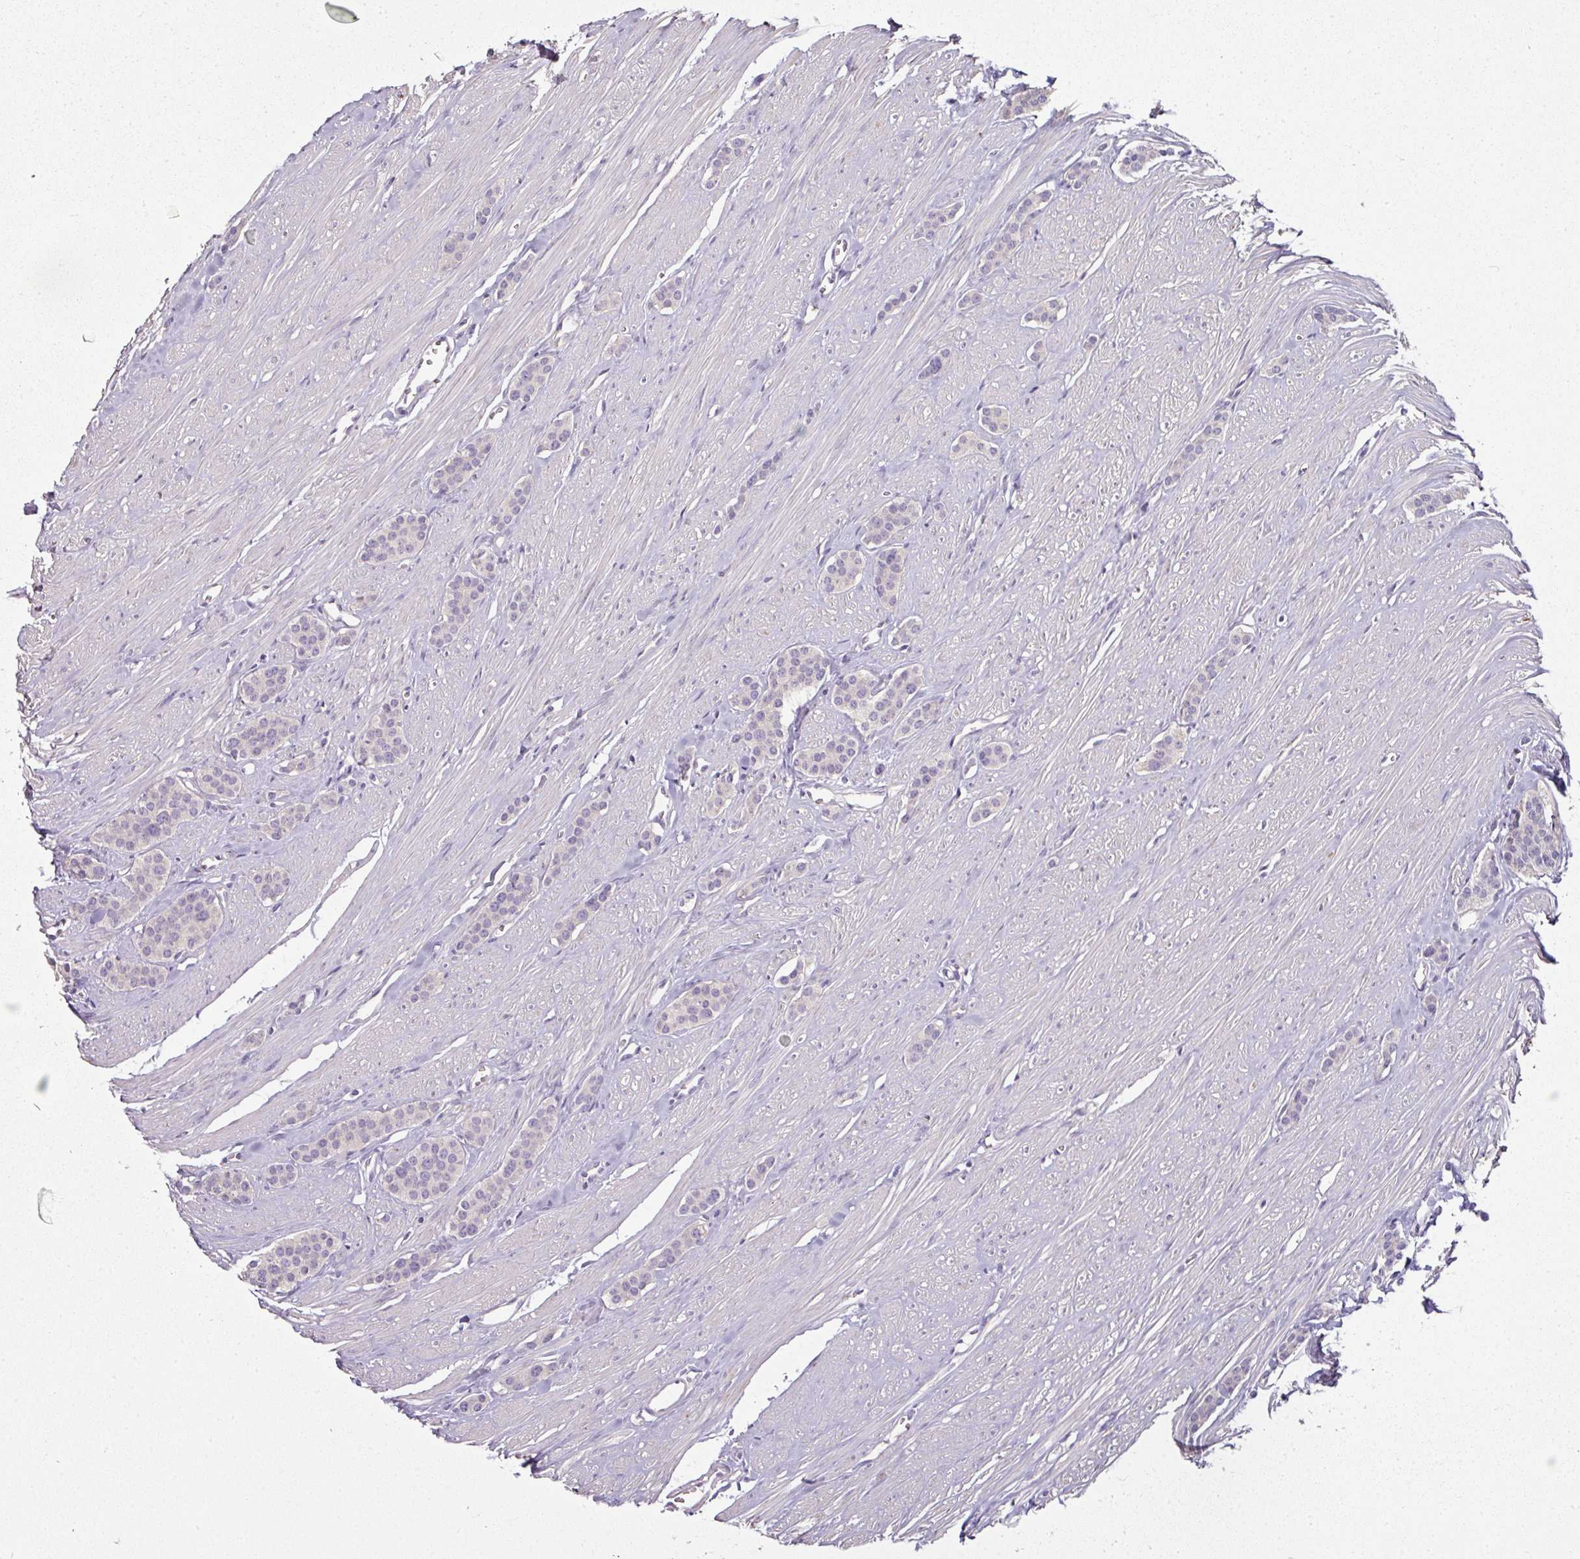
{"staining": {"intensity": "negative", "quantity": "none", "location": "none"}, "tissue": "carcinoid", "cell_type": "Tumor cells", "image_type": "cancer", "snomed": [{"axis": "morphology", "description": "Carcinoid, malignant, NOS"}, {"axis": "topography", "description": "Small intestine"}], "caption": "Histopathology image shows no protein positivity in tumor cells of carcinoid (malignant) tissue.", "gene": "C19orf33", "patient": {"sex": "male", "age": 60}}